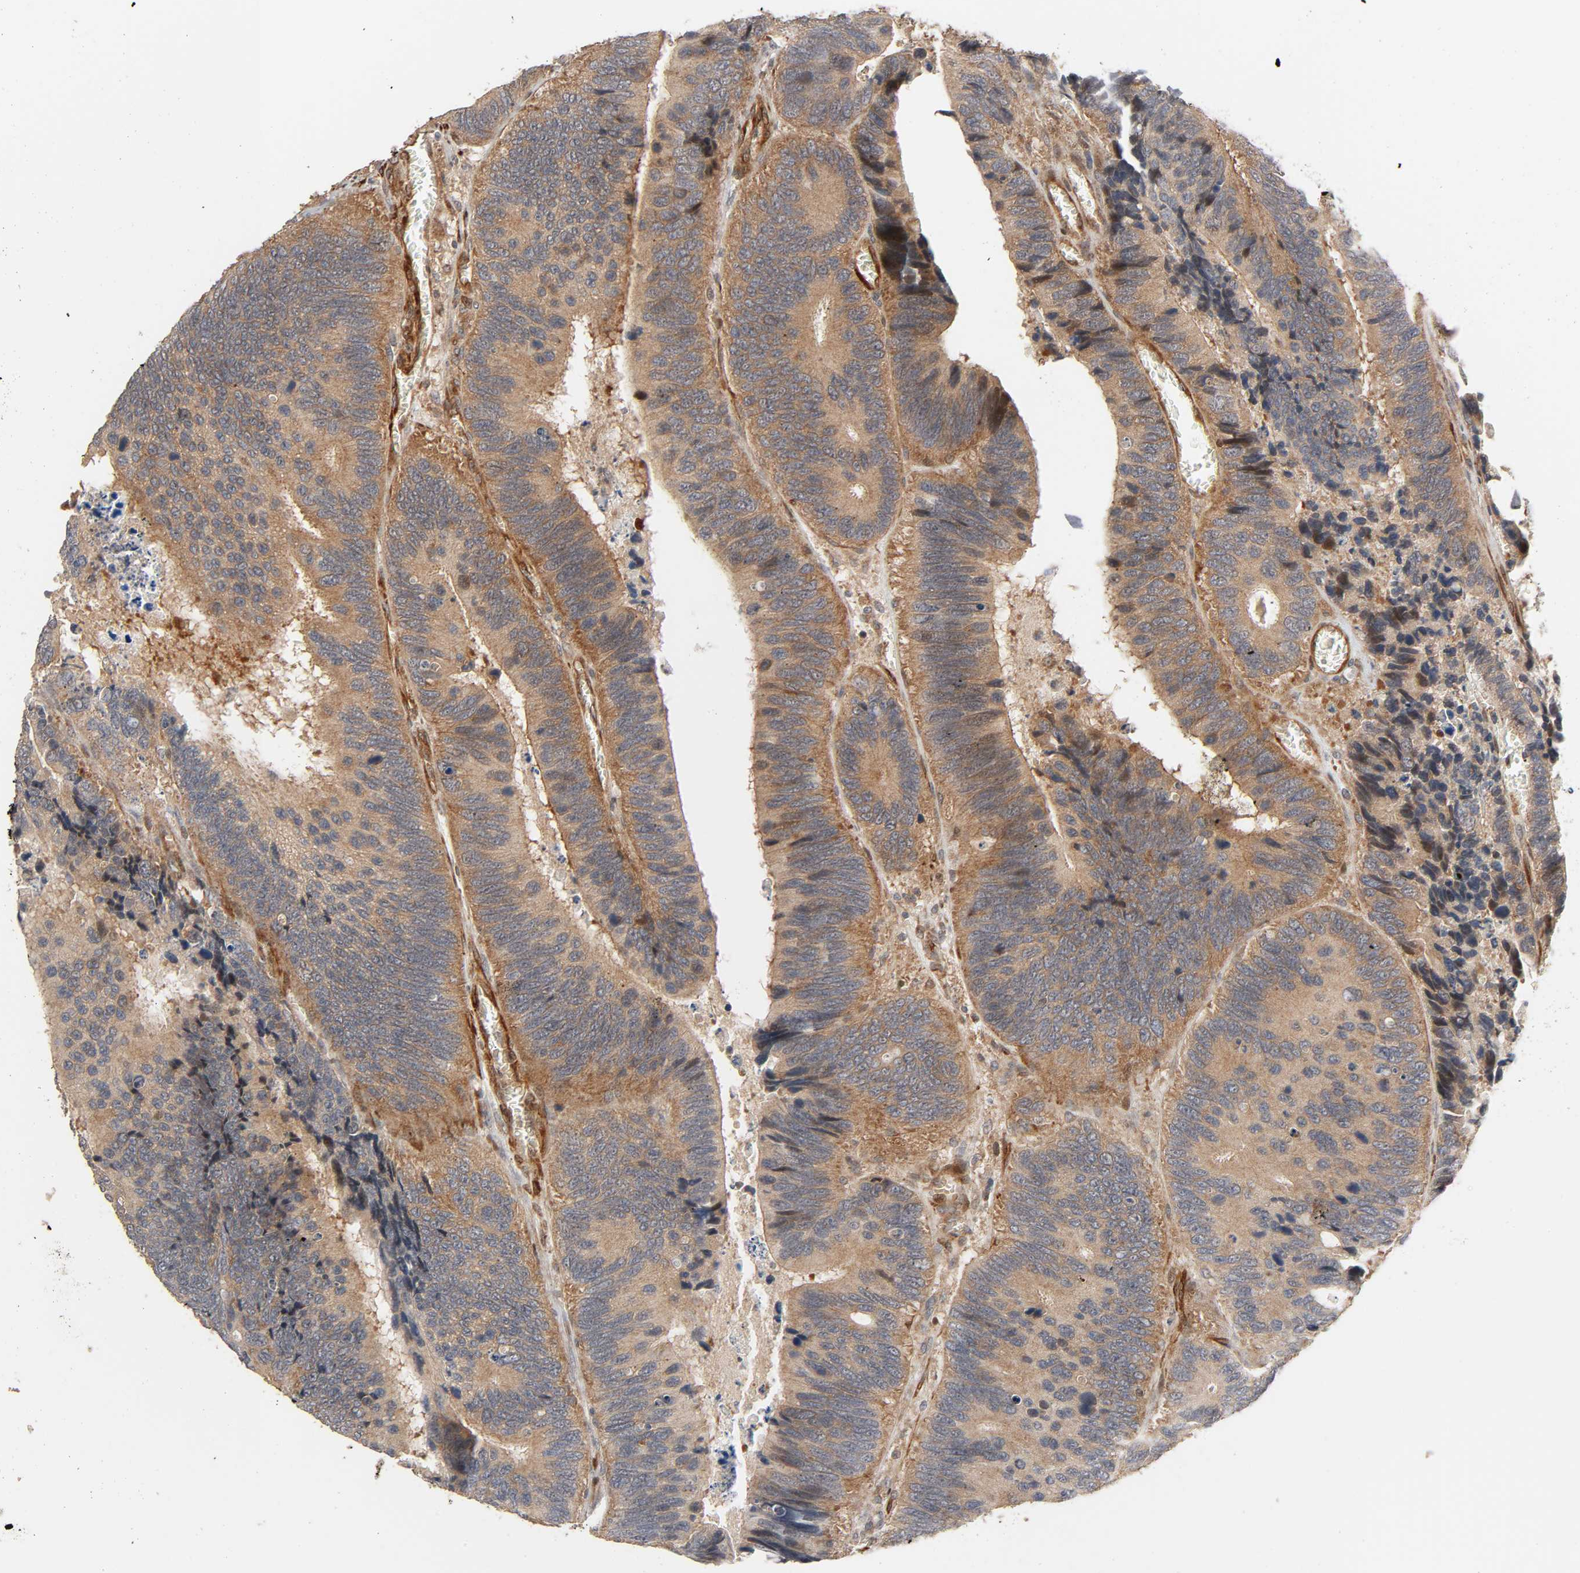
{"staining": {"intensity": "moderate", "quantity": ">75%", "location": "cytoplasmic/membranous"}, "tissue": "colorectal cancer", "cell_type": "Tumor cells", "image_type": "cancer", "snomed": [{"axis": "morphology", "description": "Adenocarcinoma, NOS"}, {"axis": "topography", "description": "Colon"}], "caption": "DAB immunohistochemical staining of human colorectal cancer (adenocarcinoma) exhibits moderate cytoplasmic/membranous protein positivity in about >75% of tumor cells.", "gene": "NEMF", "patient": {"sex": "male", "age": 72}}